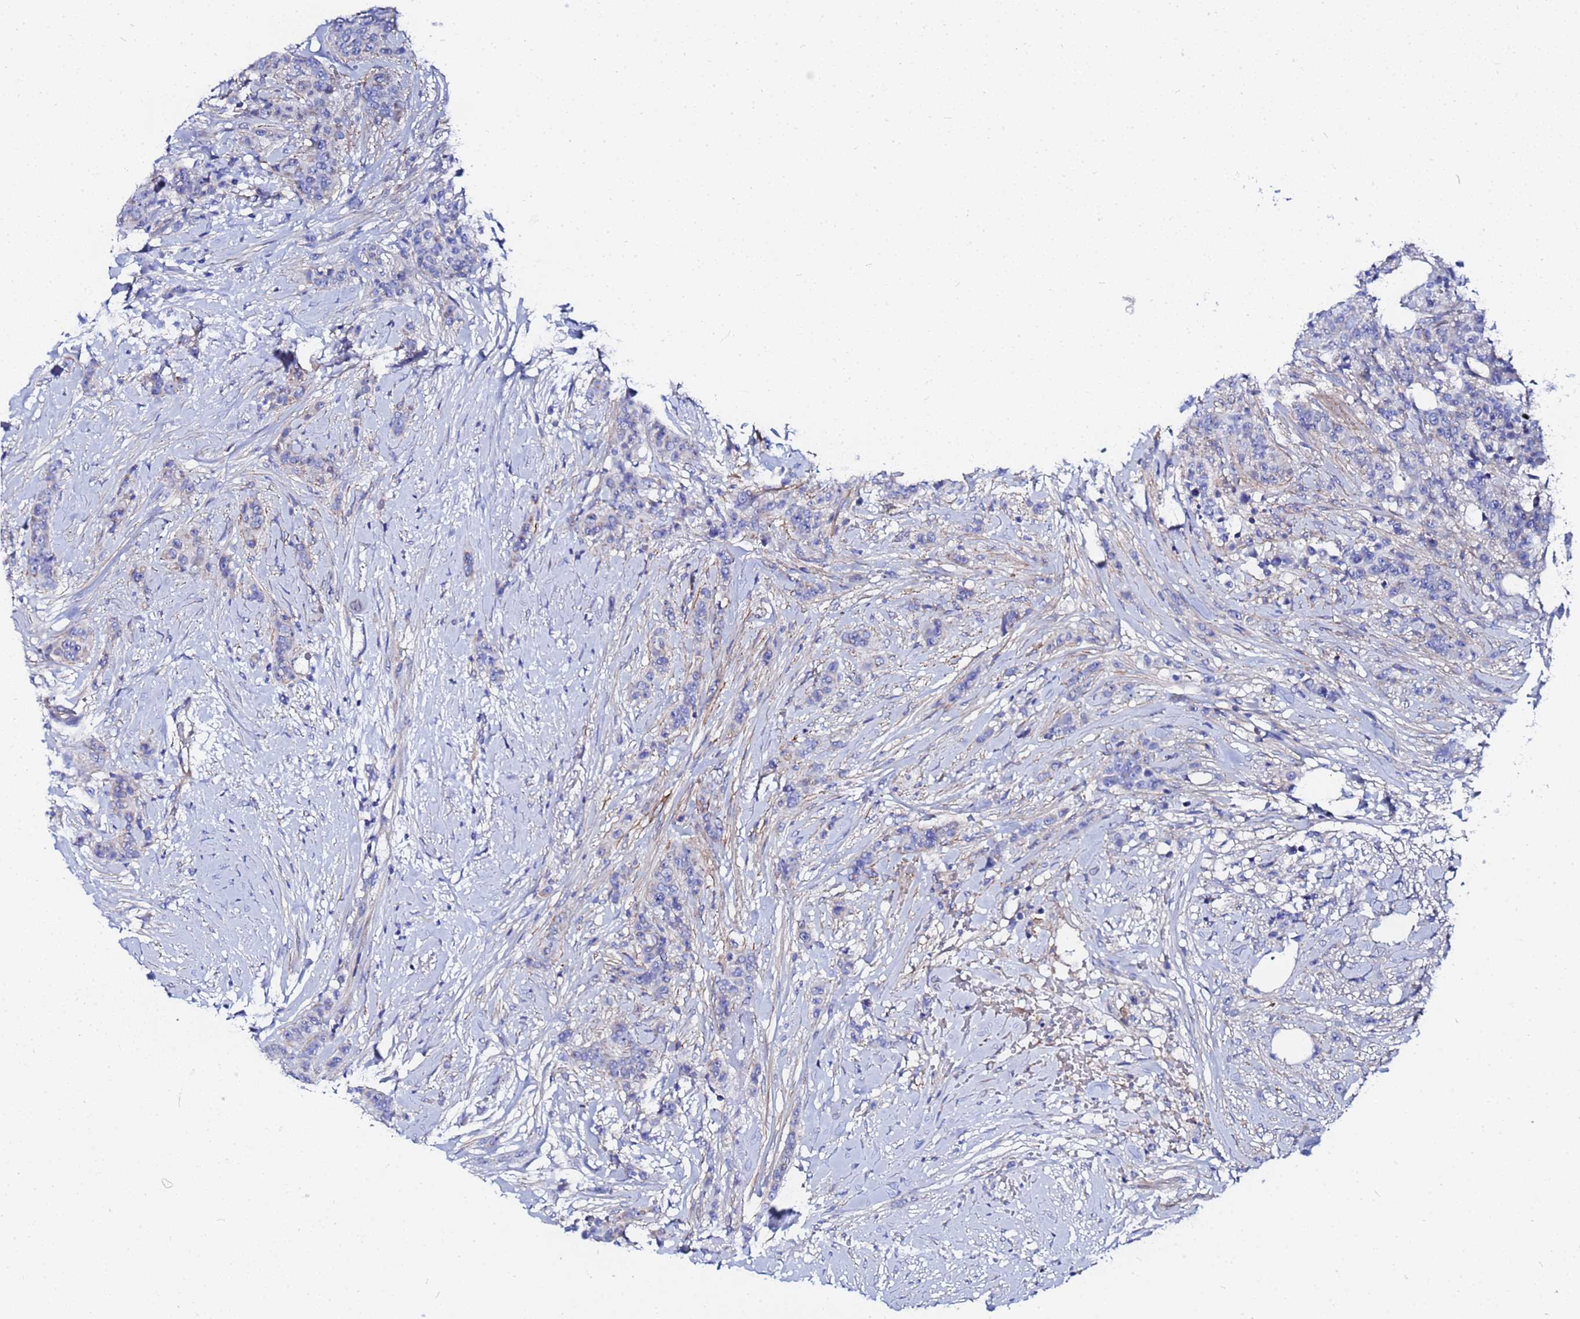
{"staining": {"intensity": "negative", "quantity": "none", "location": "none"}, "tissue": "breast cancer", "cell_type": "Tumor cells", "image_type": "cancer", "snomed": [{"axis": "morphology", "description": "Duct carcinoma"}, {"axis": "topography", "description": "Breast"}], "caption": "This is a photomicrograph of immunohistochemistry staining of breast infiltrating ductal carcinoma, which shows no staining in tumor cells.", "gene": "RAB39B", "patient": {"sex": "female", "age": 40}}